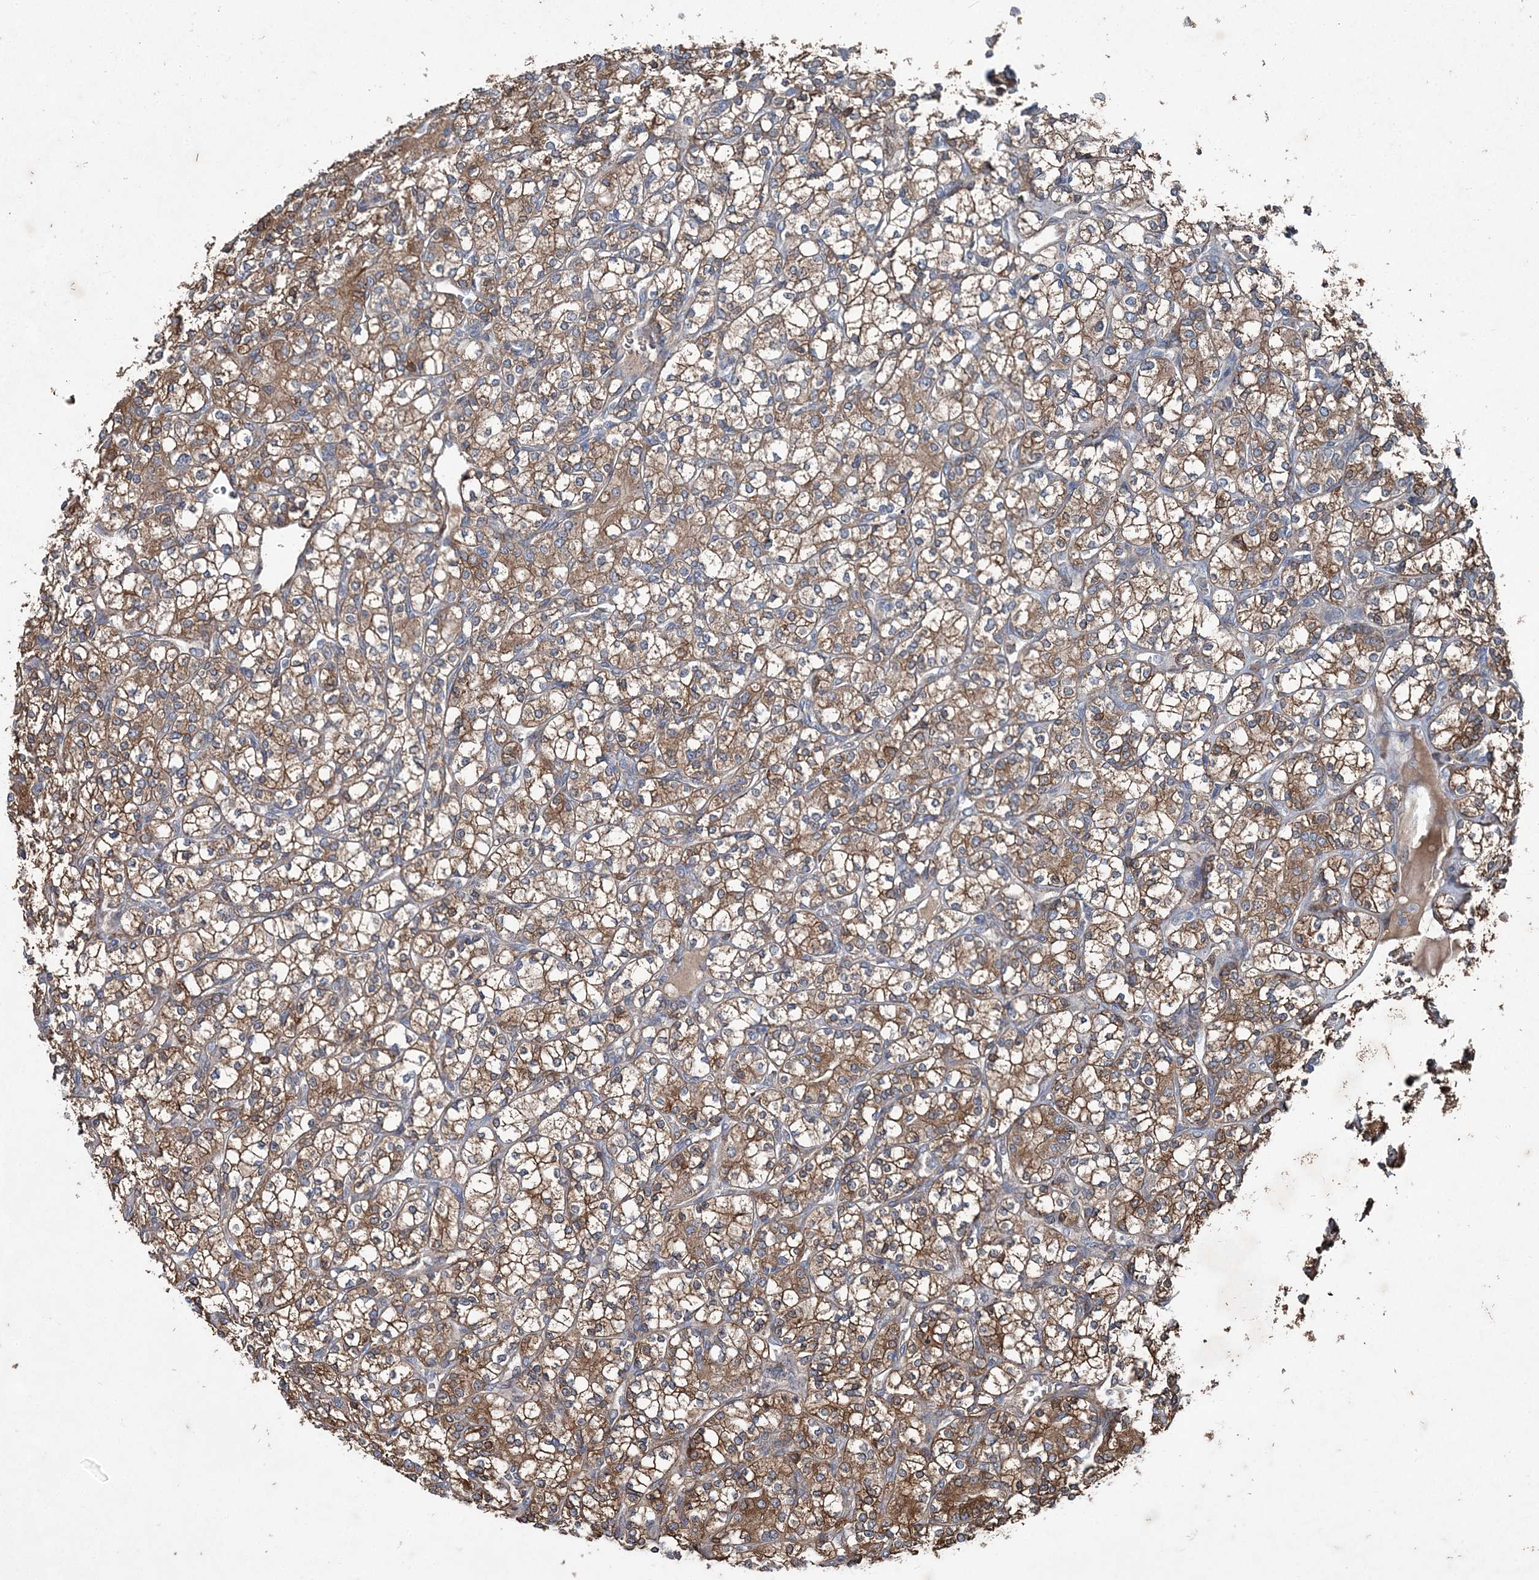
{"staining": {"intensity": "moderate", "quantity": ">75%", "location": "cytoplasmic/membranous"}, "tissue": "renal cancer", "cell_type": "Tumor cells", "image_type": "cancer", "snomed": [{"axis": "morphology", "description": "Adenocarcinoma, NOS"}, {"axis": "topography", "description": "Kidney"}], "caption": "Immunohistochemistry (IHC) micrograph of human renal cancer (adenocarcinoma) stained for a protein (brown), which demonstrates medium levels of moderate cytoplasmic/membranous positivity in about >75% of tumor cells.", "gene": "SPOPL", "patient": {"sex": "male", "age": 77}}